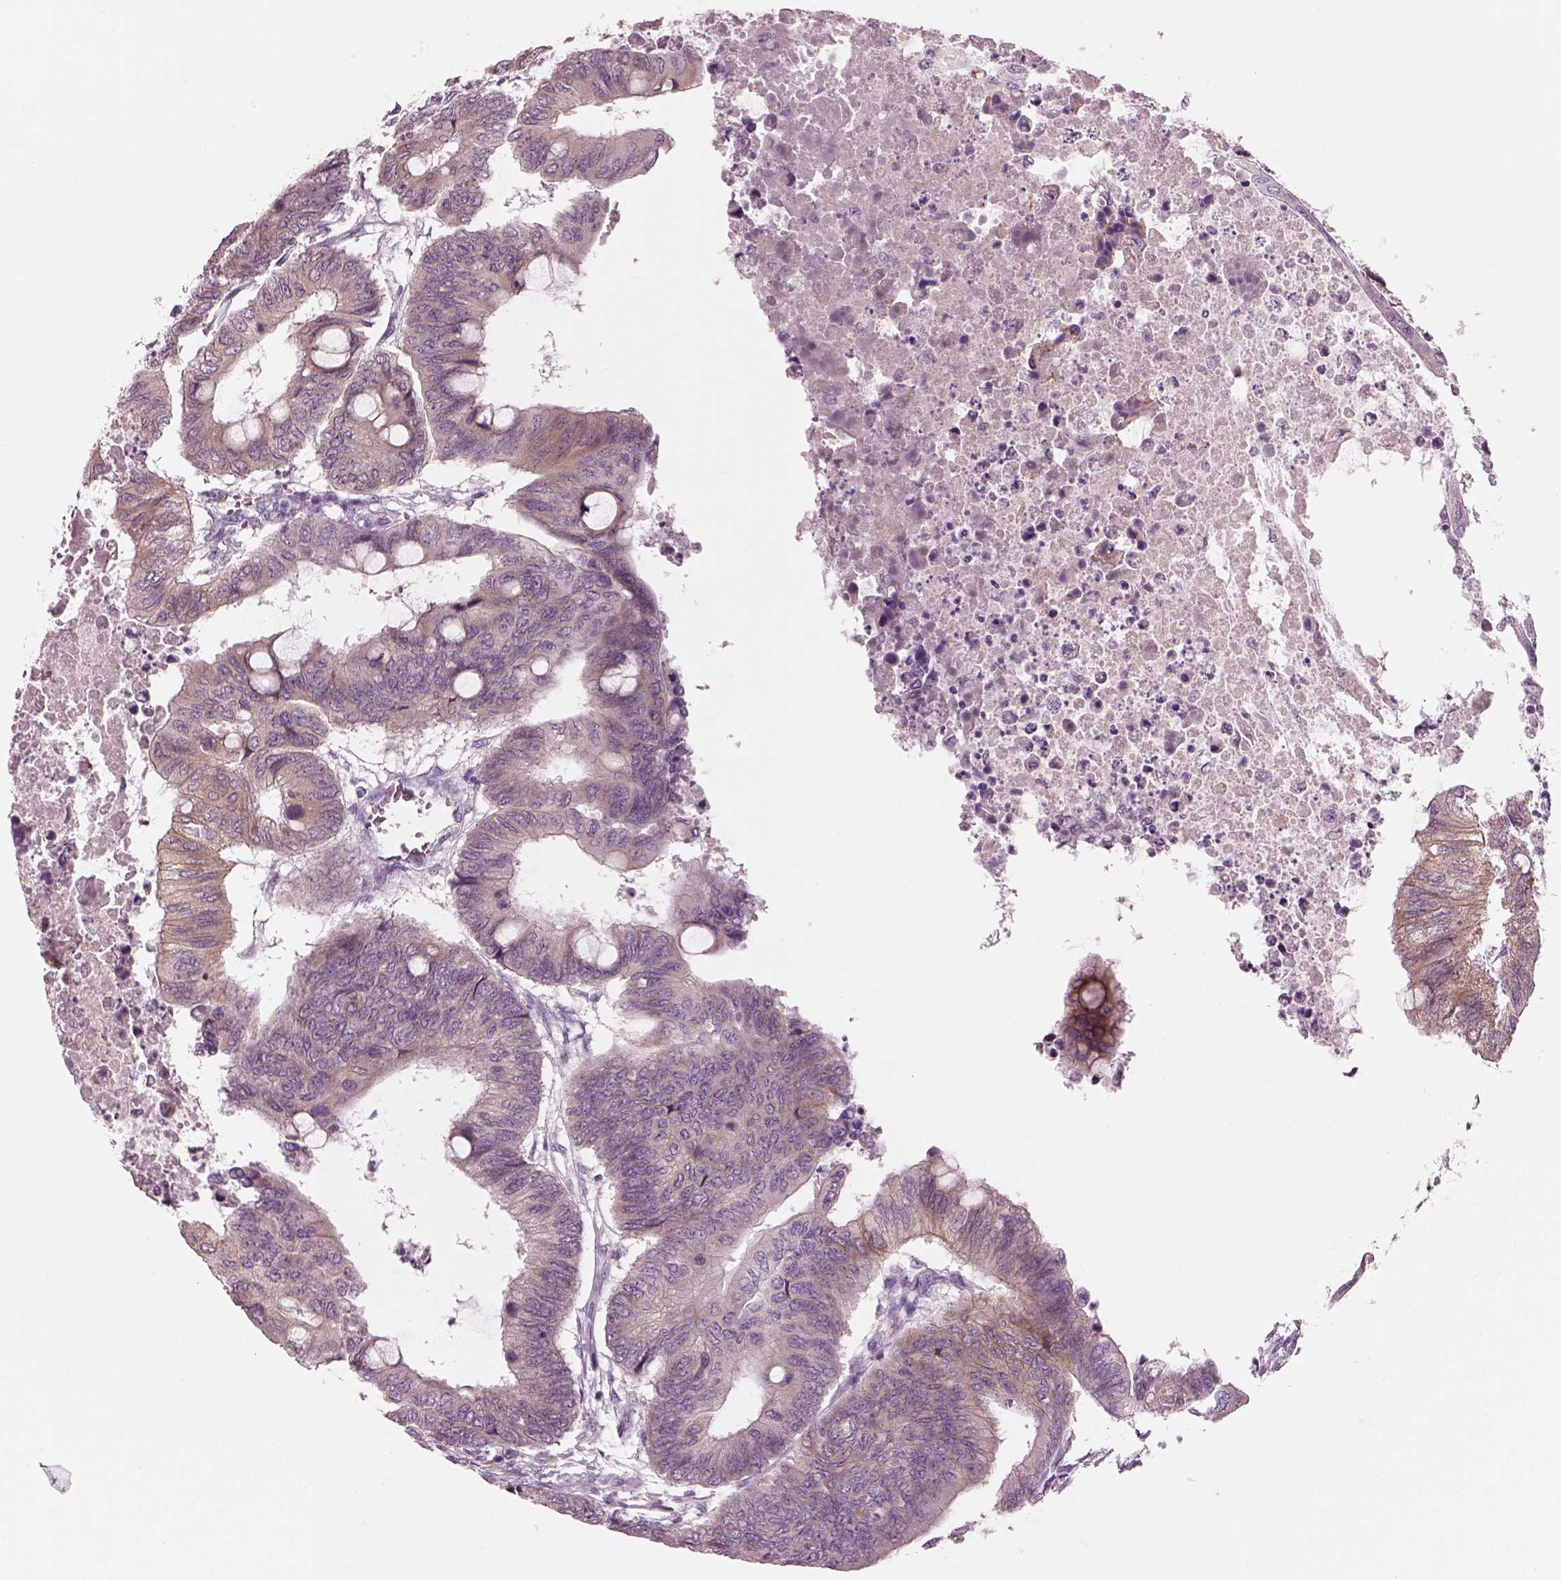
{"staining": {"intensity": "negative", "quantity": "none", "location": "none"}, "tissue": "colorectal cancer", "cell_type": "Tumor cells", "image_type": "cancer", "snomed": [{"axis": "morphology", "description": "Normal tissue, NOS"}, {"axis": "morphology", "description": "Adenocarcinoma, NOS"}, {"axis": "topography", "description": "Rectum"}, {"axis": "topography", "description": "Peripheral nerve tissue"}], "caption": "Tumor cells show no significant staining in colorectal adenocarcinoma. Brightfield microscopy of immunohistochemistry stained with DAB (3,3'-diaminobenzidine) (brown) and hematoxylin (blue), captured at high magnification.", "gene": "SLC27A2", "patient": {"sex": "male", "age": 92}}